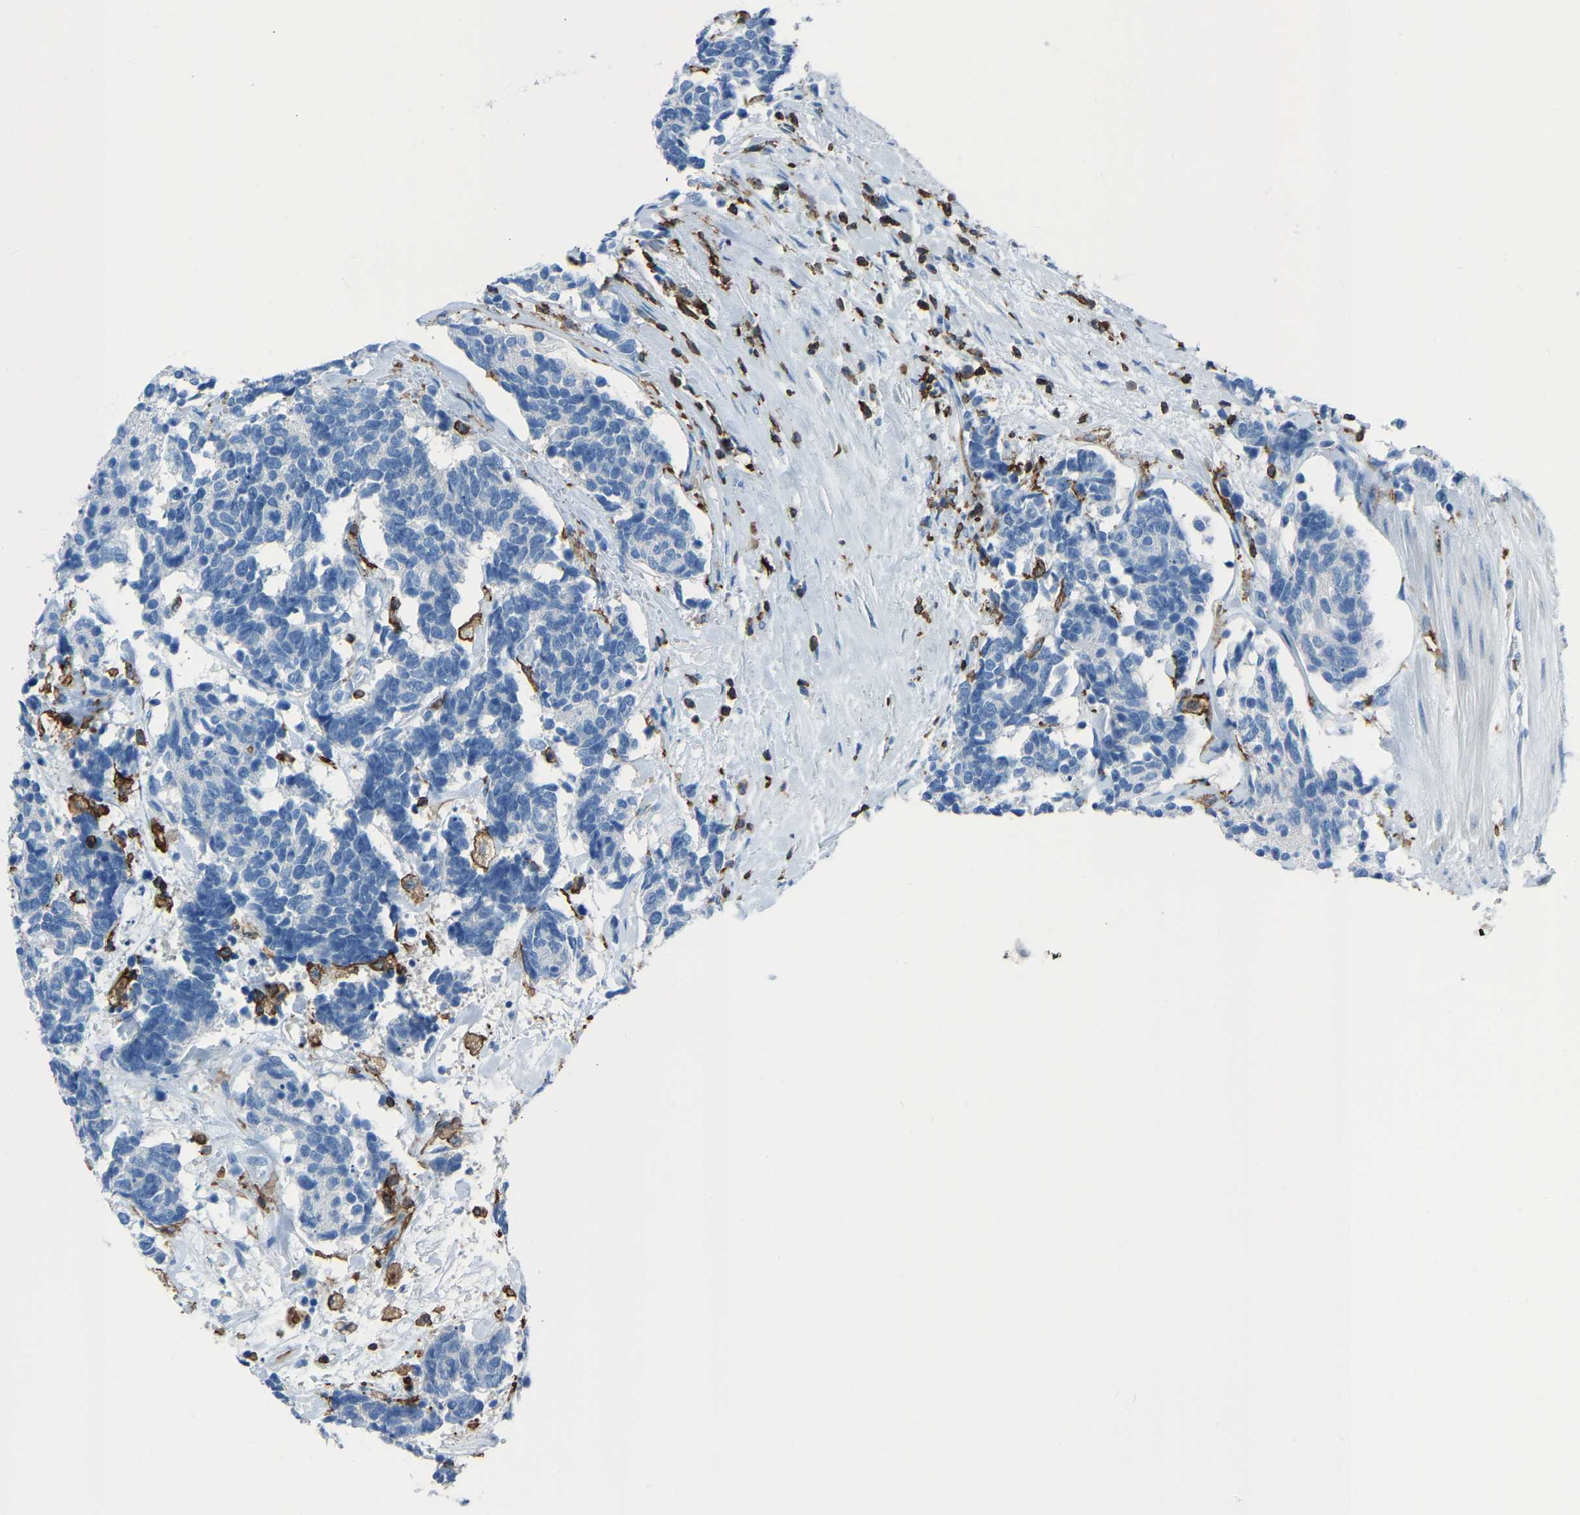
{"staining": {"intensity": "negative", "quantity": "none", "location": "none"}, "tissue": "carcinoid", "cell_type": "Tumor cells", "image_type": "cancer", "snomed": [{"axis": "morphology", "description": "Carcinoma, NOS"}, {"axis": "morphology", "description": "Carcinoid, malignant, NOS"}, {"axis": "topography", "description": "Urinary bladder"}], "caption": "This image is of carcinoid stained with immunohistochemistry to label a protein in brown with the nuclei are counter-stained blue. There is no positivity in tumor cells.", "gene": "LSP1", "patient": {"sex": "male", "age": 57}}